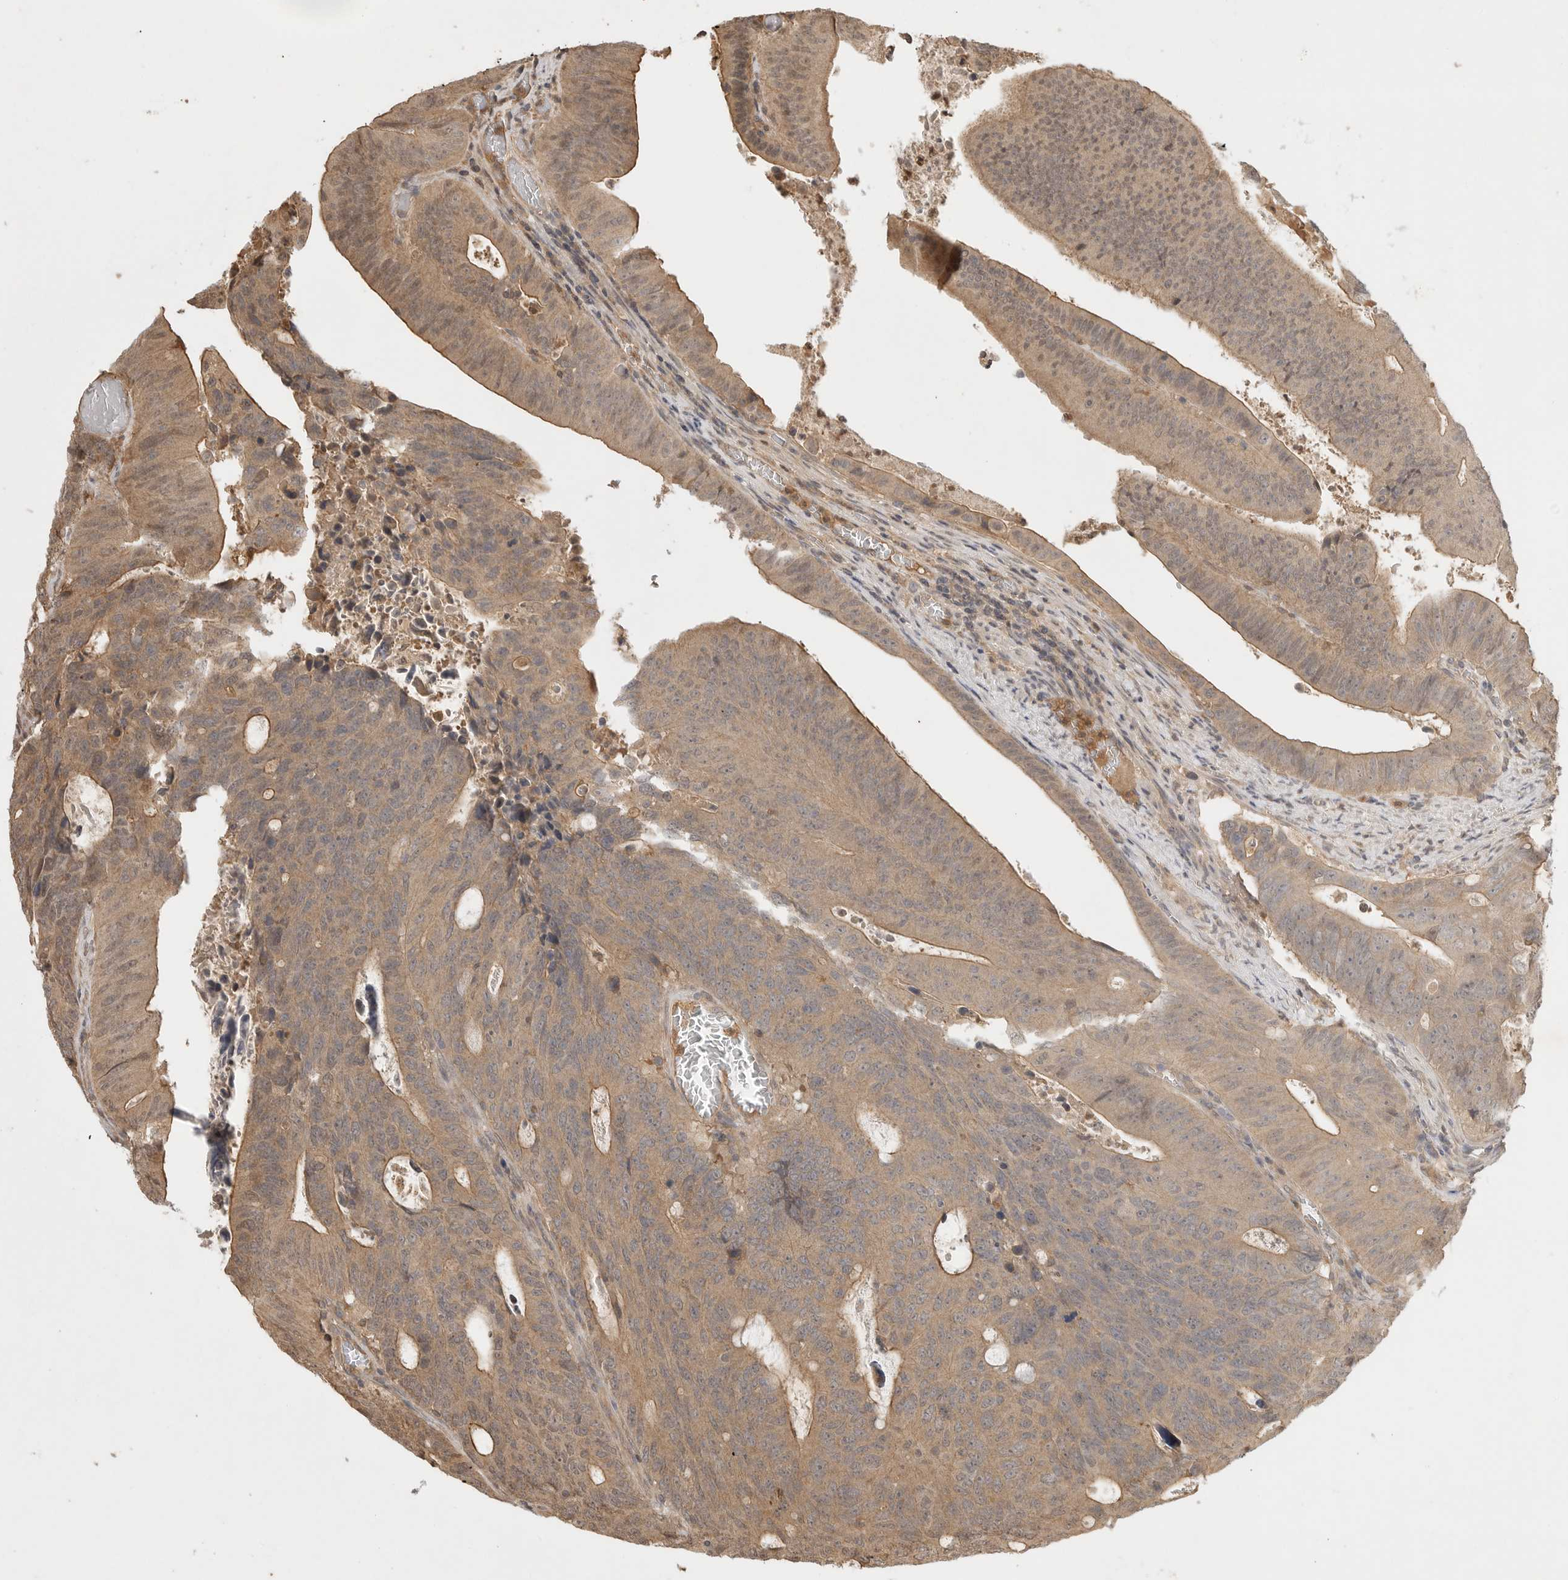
{"staining": {"intensity": "moderate", "quantity": ">75%", "location": "cytoplasmic/membranous"}, "tissue": "colorectal cancer", "cell_type": "Tumor cells", "image_type": "cancer", "snomed": [{"axis": "morphology", "description": "Adenocarcinoma, NOS"}, {"axis": "topography", "description": "Colon"}], "caption": "A medium amount of moderate cytoplasmic/membranous positivity is identified in about >75% of tumor cells in colorectal cancer tissue.", "gene": "PRMT3", "patient": {"sex": "male", "age": 87}}